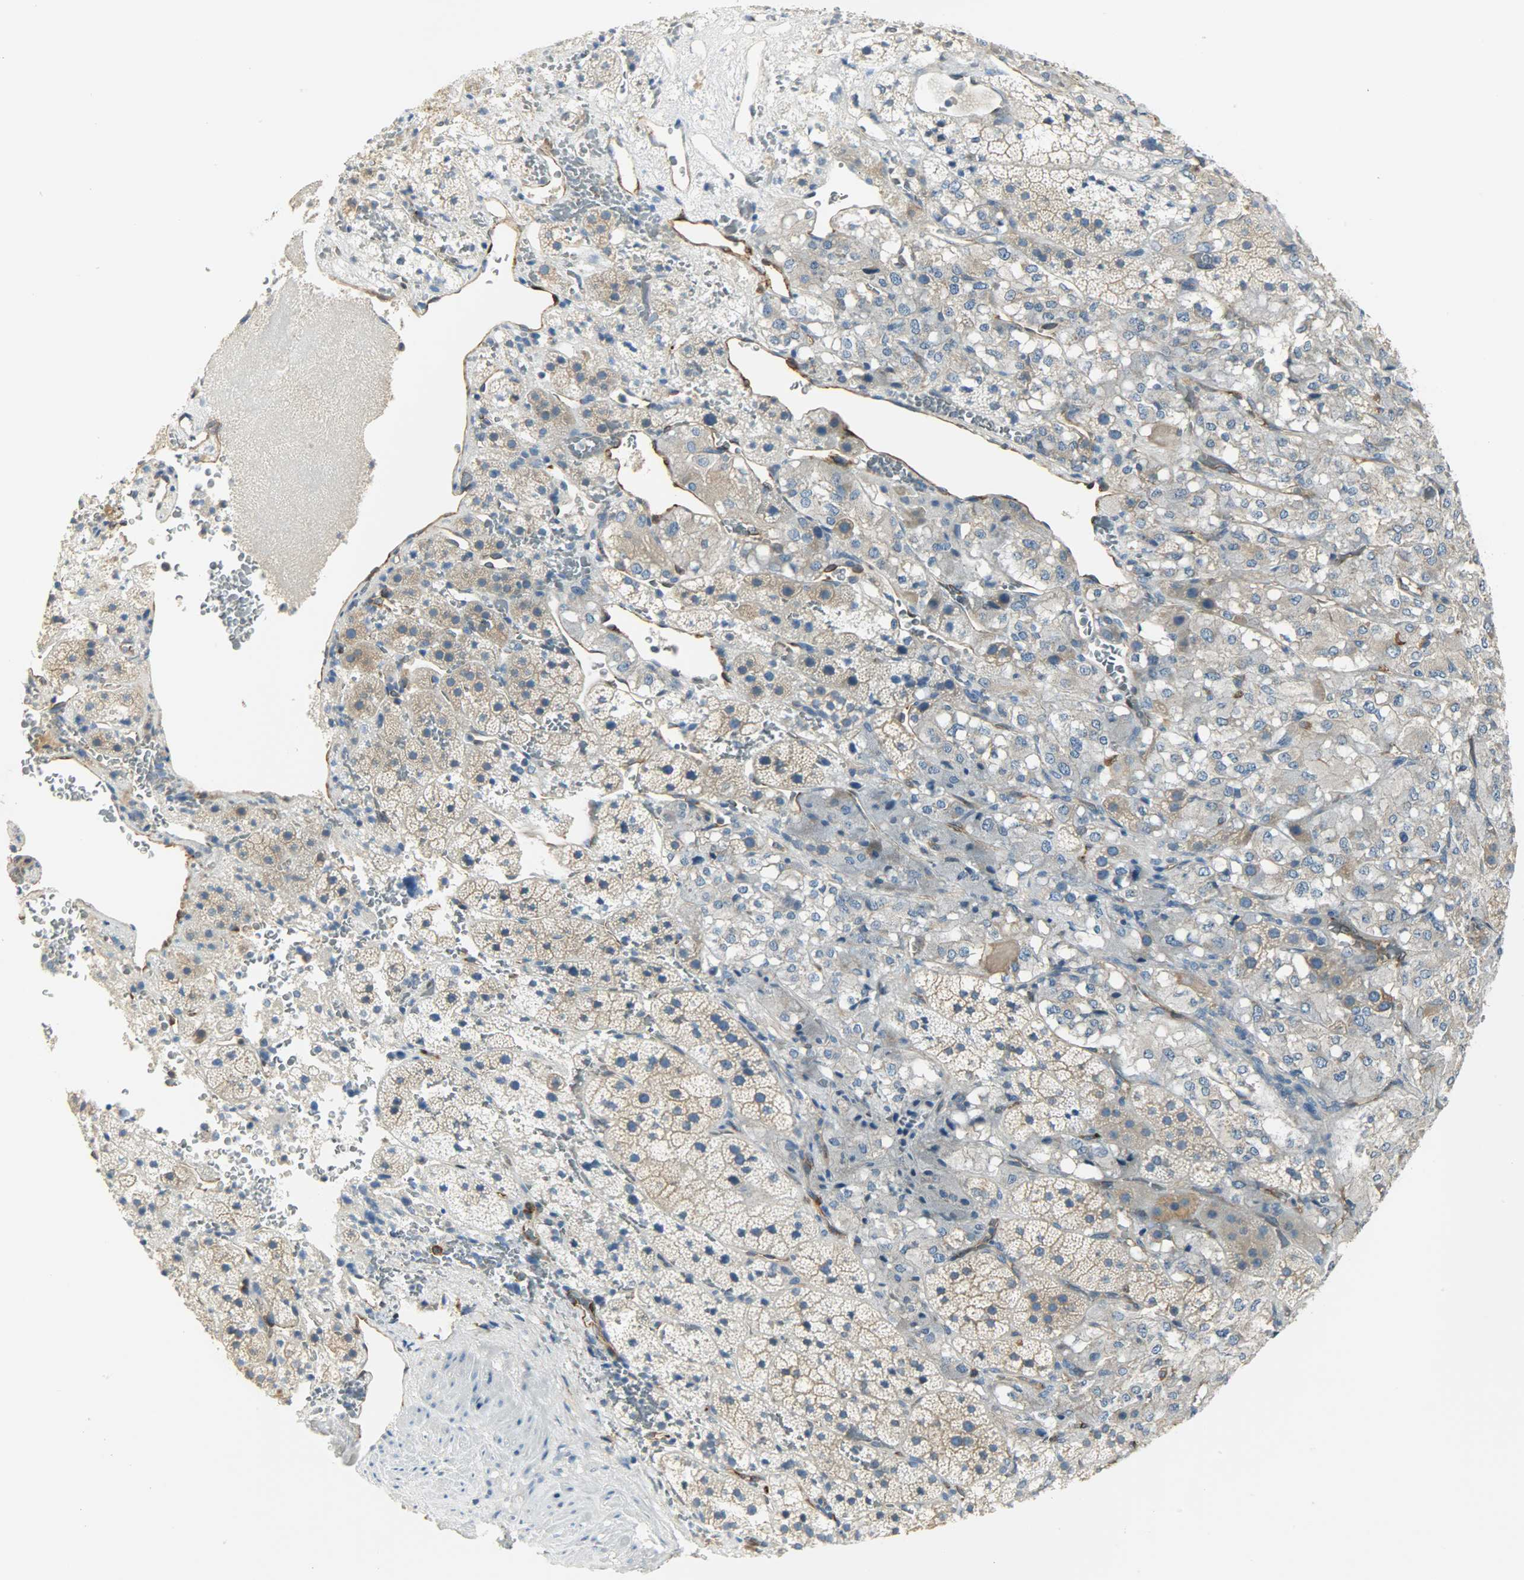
{"staining": {"intensity": "moderate", "quantity": ">75%", "location": "cytoplasmic/membranous"}, "tissue": "adrenal gland", "cell_type": "Glandular cells", "image_type": "normal", "snomed": [{"axis": "morphology", "description": "Normal tissue, NOS"}, {"axis": "topography", "description": "Adrenal gland"}], "caption": "IHC histopathology image of normal adrenal gland stained for a protein (brown), which exhibits medium levels of moderate cytoplasmic/membranous expression in about >75% of glandular cells.", "gene": "WARS1", "patient": {"sex": "female", "age": 44}}